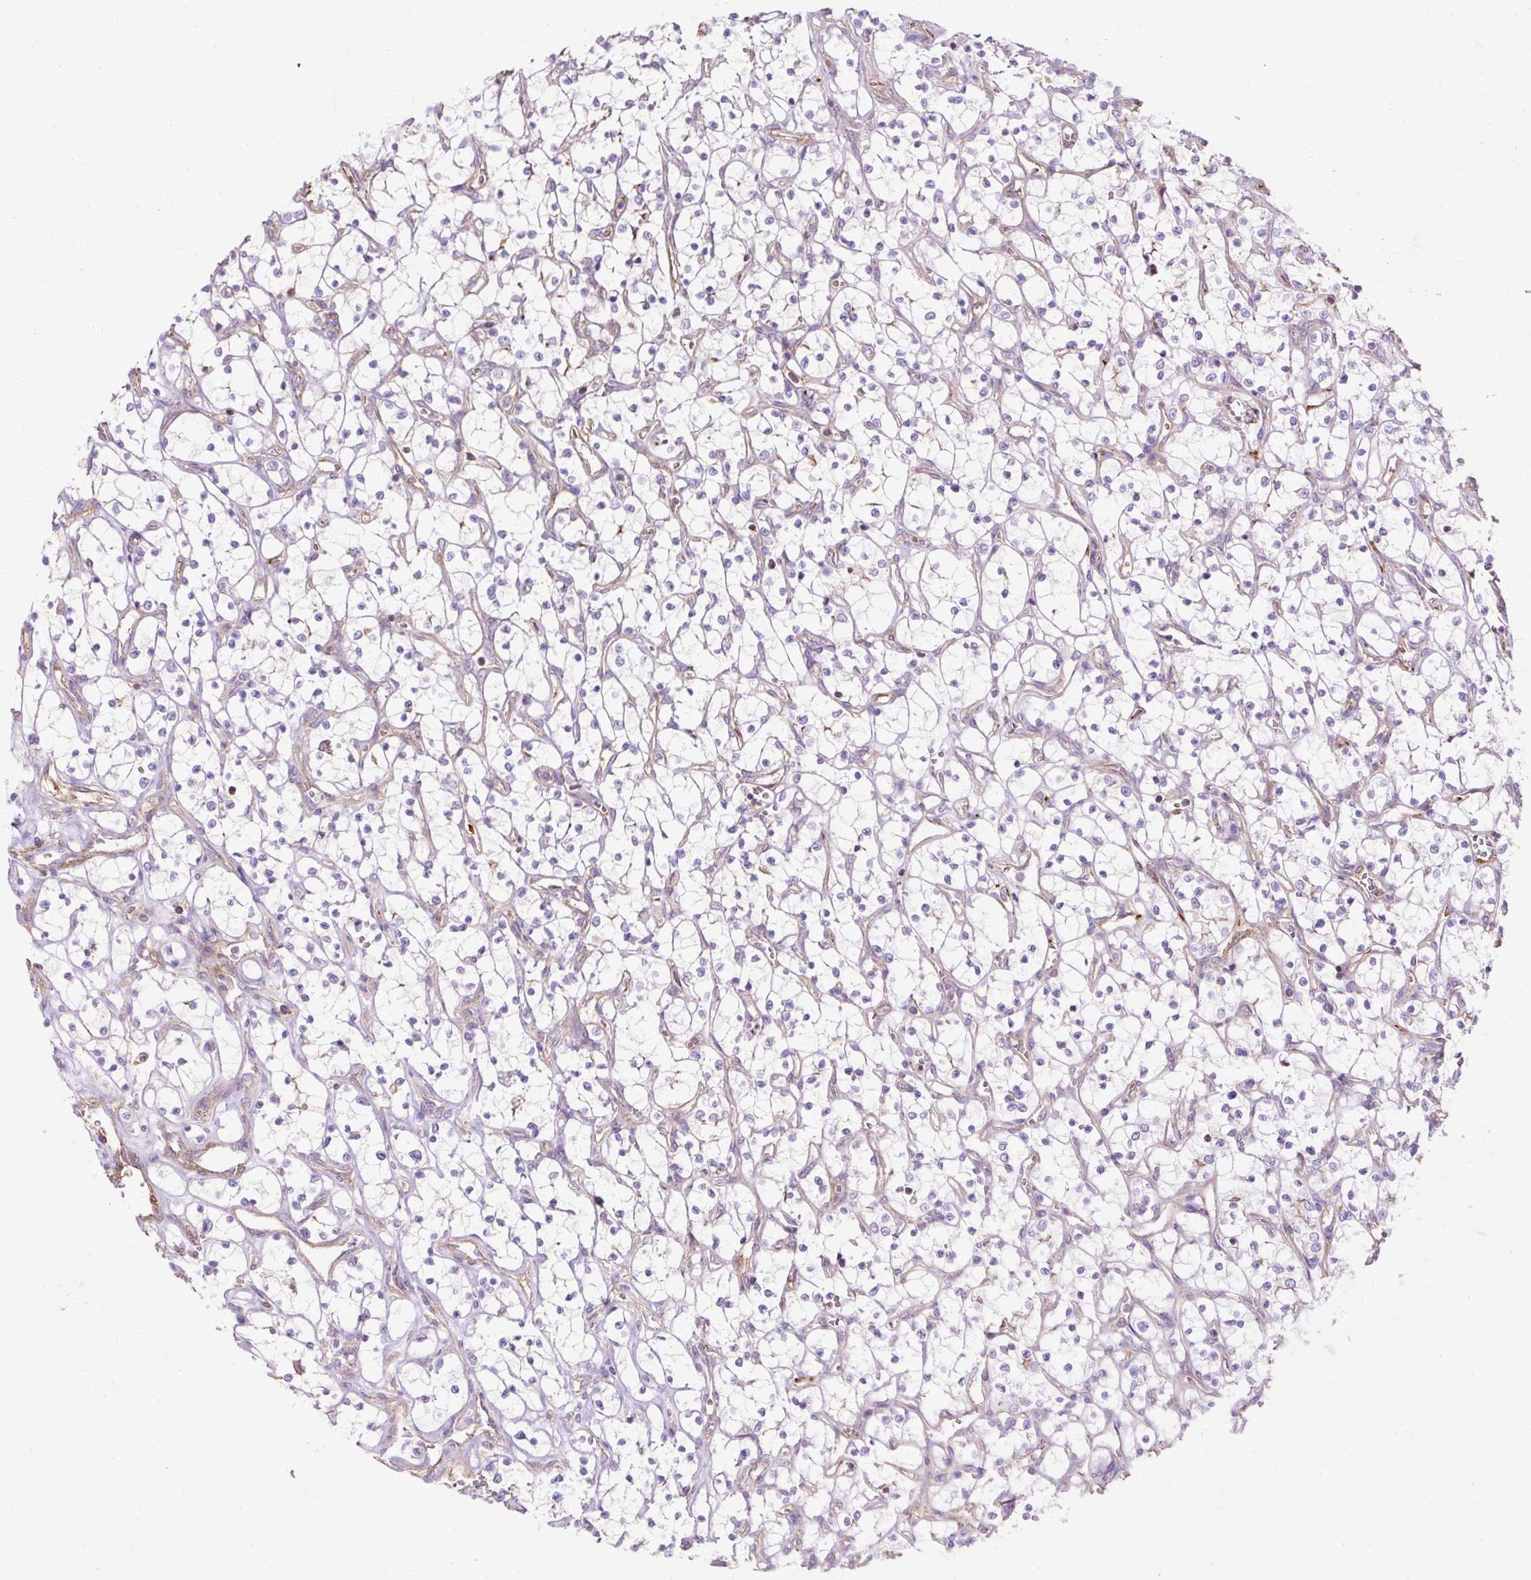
{"staining": {"intensity": "negative", "quantity": "none", "location": "none"}, "tissue": "renal cancer", "cell_type": "Tumor cells", "image_type": "cancer", "snomed": [{"axis": "morphology", "description": "Adenocarcinoma, NOS"}, {"axis": "topography", "description": "Kidney"}], "caption": "Immunohistochemical staining of human renal adenocarcinoma reveals no significant staining in tumor cells. (Stains: DAB (3,3'-diaminobenzidine) immunohistochemistry (IHC) with hematoxylin counter stain, Microscopy: brightfield microscopy at high magnification).", "gene": "TBC1D2B", "patient": {"sex": "female", "age": 69}}